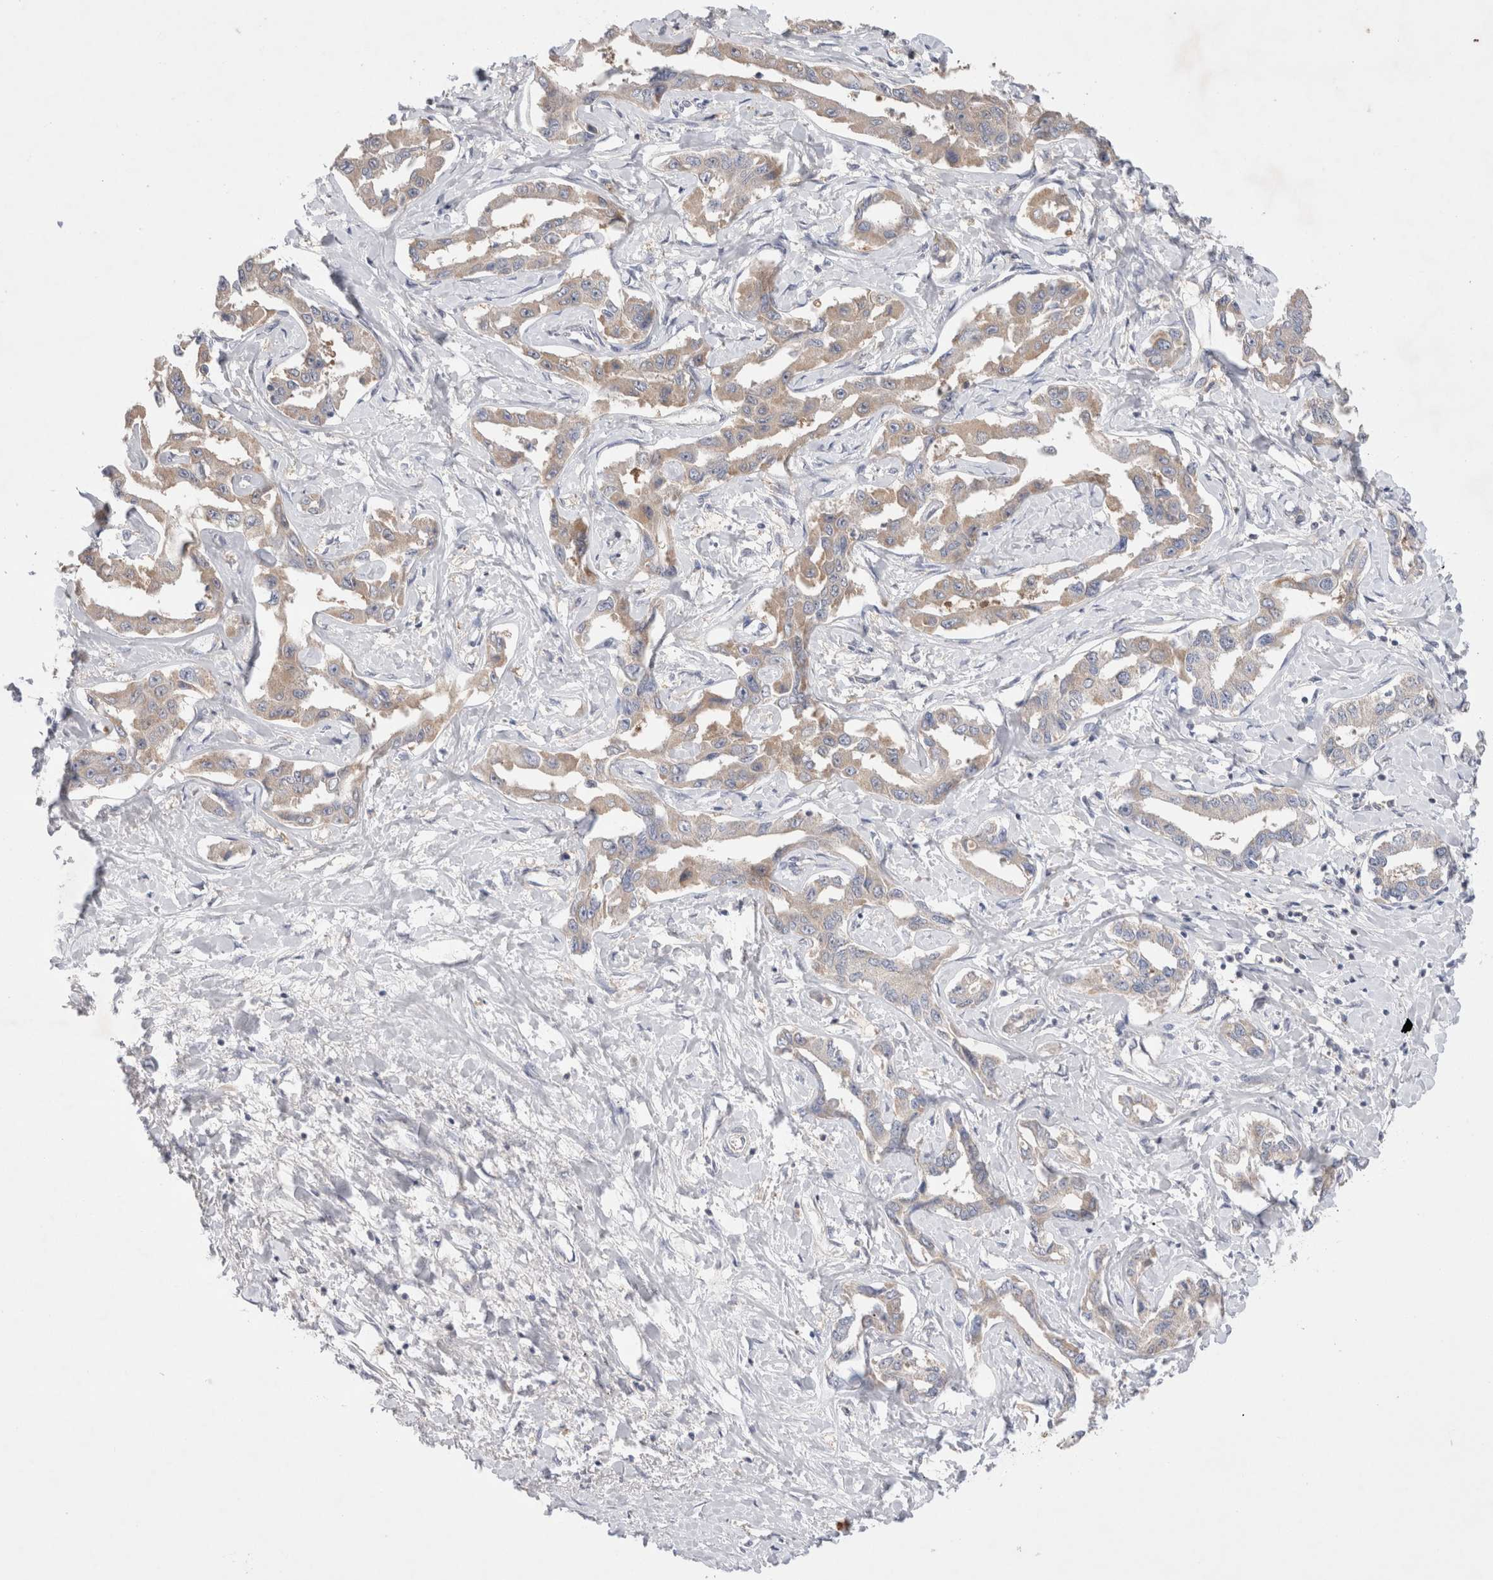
{"staining": {"intensity": "weak", "quantity": "25%-75%", "location": "cytoplasmic/membranous"}, "tissue": "liver cancer", "cell_type": "Tumor cells", "image_type": "cancer", "snomed": [{"axis": "morphology", "description": "Cholangiocarcinoma"}, {"axis": "topography", "description": "Liver"}], "caption": "Immunohistochemical staining of human cholangiocarcinoma (liver) exhibits low levels of weak cytoplasmic/membranous protein staining in approximately 25%-75% of tumor cells.", "gene": "IFT74", "patient": {"sex": "male", "age": 59}}